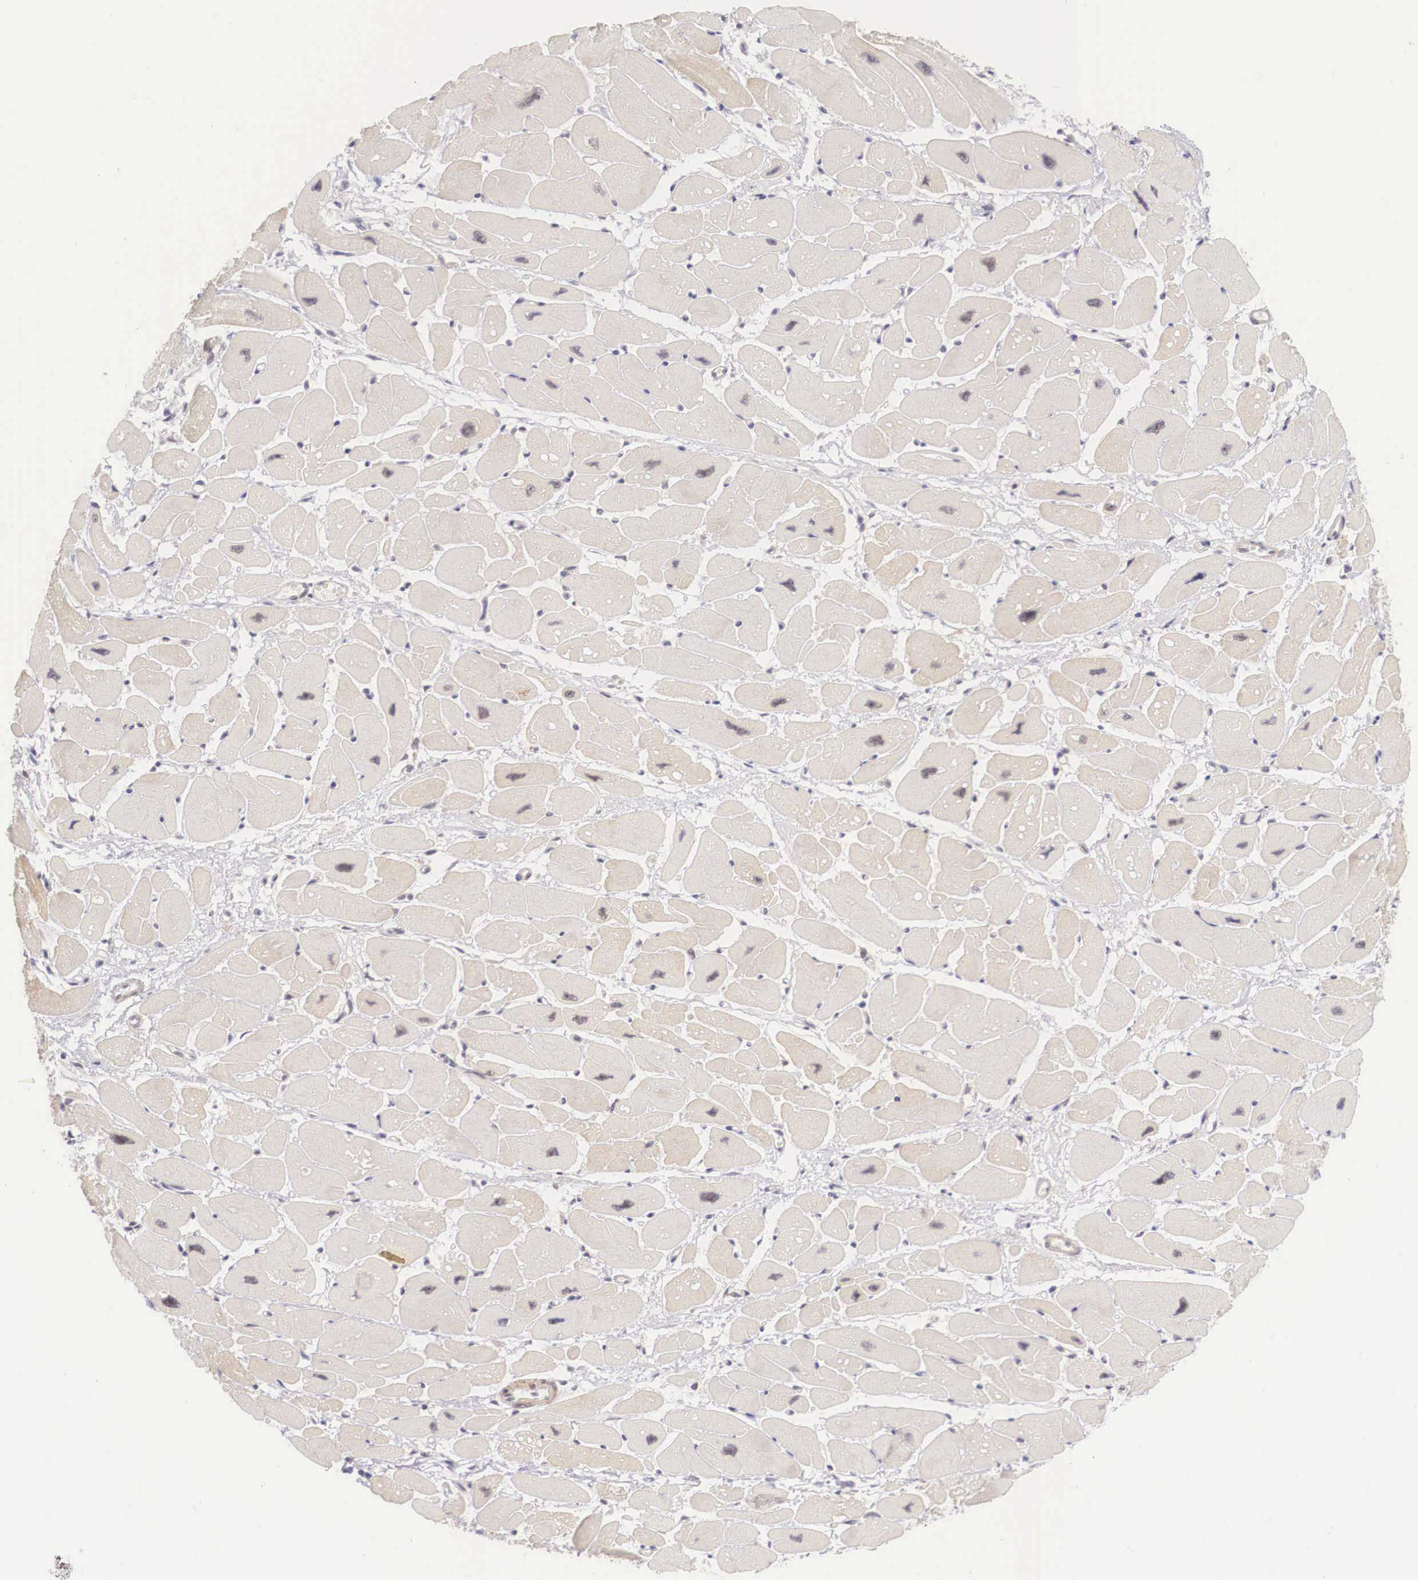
{"staining": {"intensity": "negative", "quantity": "none", "location": "none"}, "tissue": "heart muscle", "cell_type": "Cardiomyocytes", "image_type": "normal", "snomed": [{"axis": "morphology", "description": "Normal tissue, NOS"}, {"axis": "topography", "description": "Heart"}], "caption": "Immunohistochemical staining of unremarkable heart muscle exhibits no significant positivity in cardiomyocytes. Nuclei are stained in blue.", "gene": "ZNF275", "patient": {"sex": "female", "age": 54}}